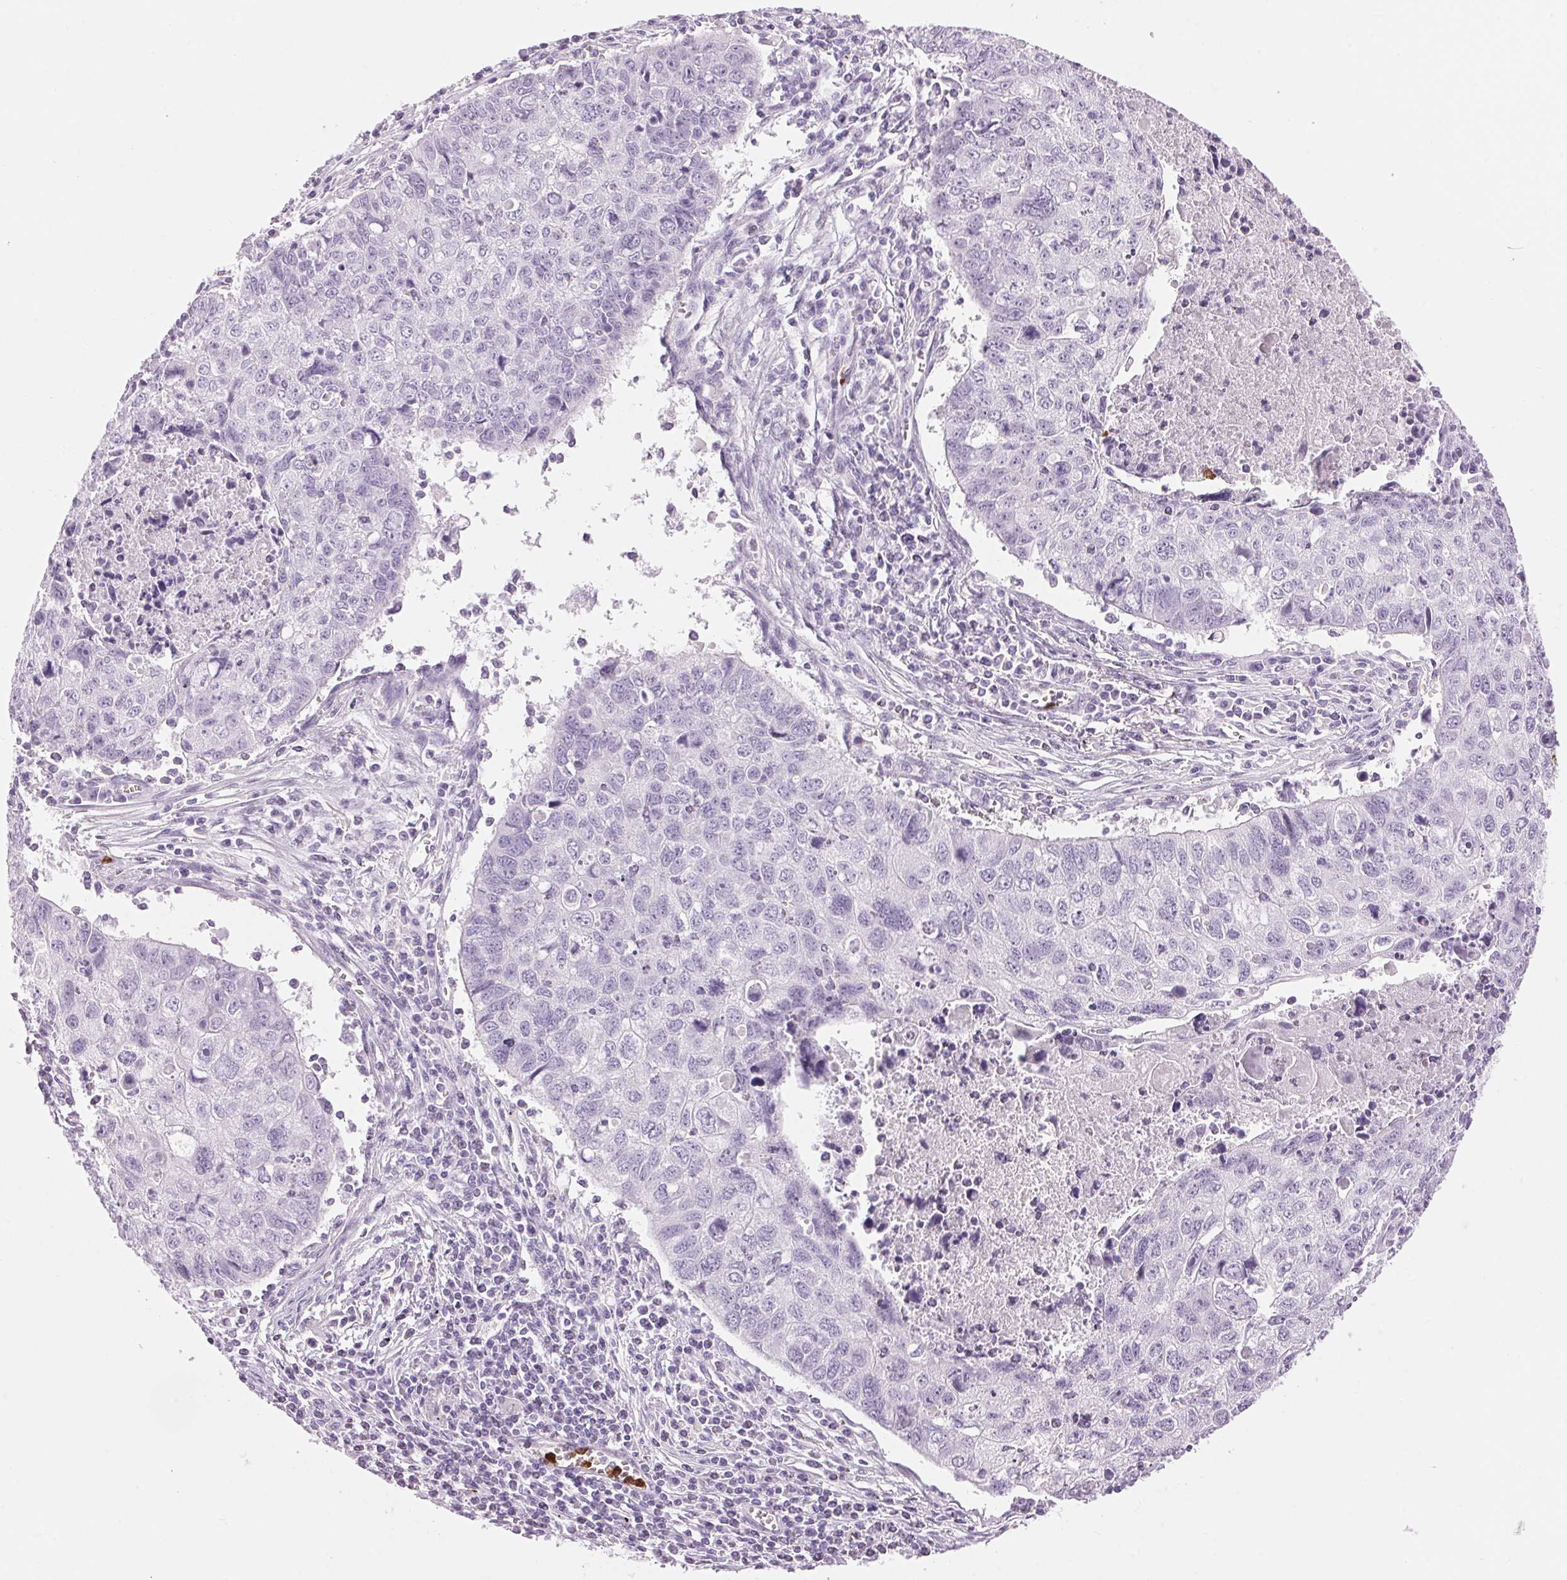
{"staining": {"intensity": "negative", "quantity": "none", "location": "none"}, "tissue": "lung cancer", "cell_type": "Tumor cells", "image_type": "cancer", "snomed": [{"axis": "morphology", "description": "Normal morphology"}, {"axis": "morphology", "description": "Aneuploidy"}, {"axis": "morphology", "description": "Squamous cell carcinoma, NOS"}, {"axis": "topography", "description": "Lymph node"}, {"axis": "topography", "description": "Lung"}], "caption": "A micrograph of human lung cancer is negative for staining in tumor cells.", "gene": "KLK7", "patient": {"sex": "female", "age": 76}}